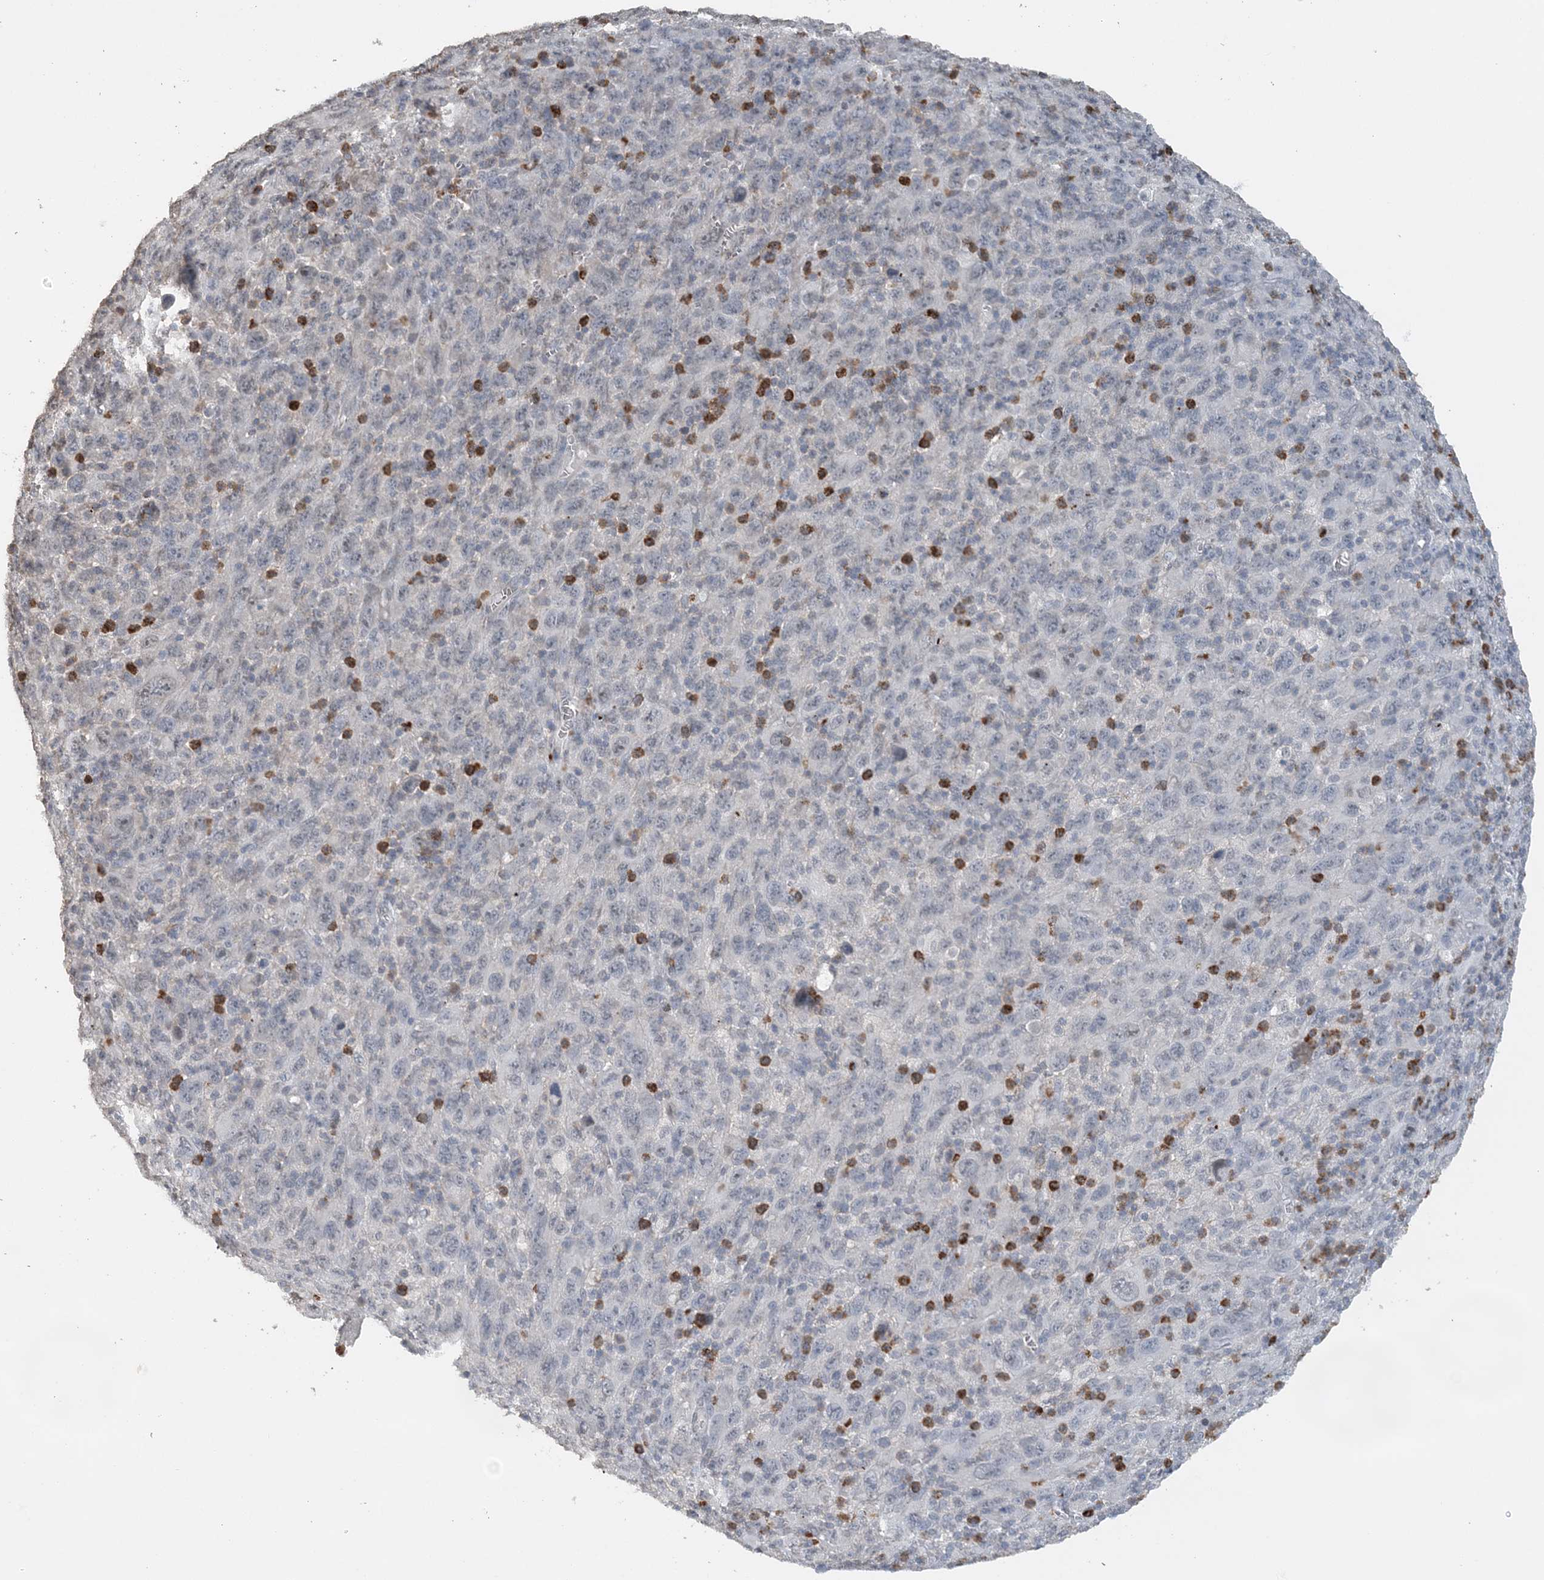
{"staining": {"intensity": "negative", "quantity": "none", "location": "none"}, "tissue": "melanoma", "cell_type": "Tumor cells", "image_type": "cancer", "snomed": [{"axis": "morphology", "description": "Malignant melanoma, Metastatic site"}, {"axis": "topography", "description": "Skin"}], "caption": "Melanoma stained for a protein using immunohistochemistry (IHC) exhibits no staining tumor cells.", "gene": "FAM110A", "patient": {"sex": "female", "age": 56}}